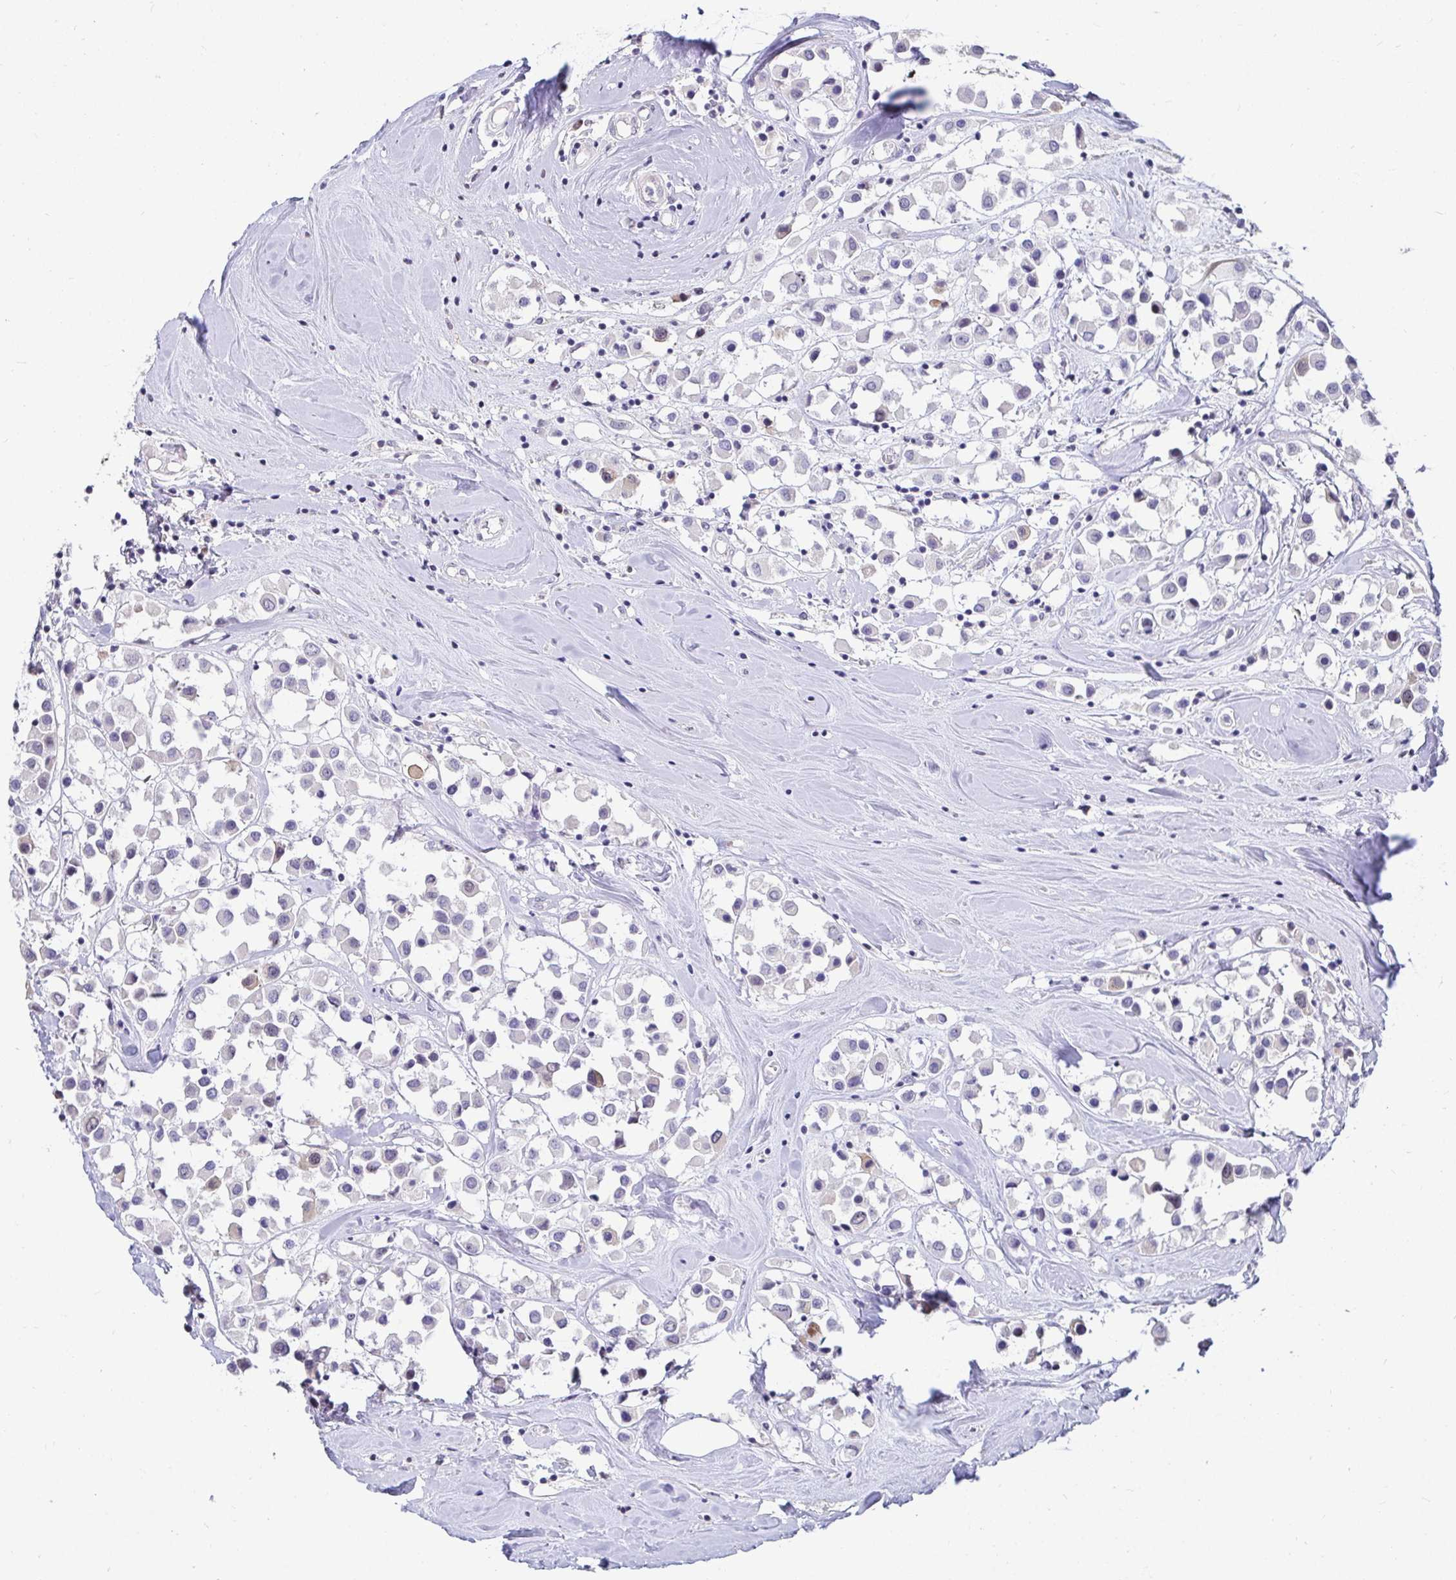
{"staining": {"intensity": "negative", "quantity": "none", "location": "none"}, "tissue": "breast cancer", "cell_type": "Tumor cells", "image_type": "cancer", "snomed": [{"axis": "morphology", "description": "Duct carcinoma"}, {"axis": "topography", "description": "Breast"}], "caption": "Protein analysis of breast infiltrating ductal carcinoma reveals no significant positivity in tumor cells.", "gene": "ANLN", "patient": {"sex": "female", "age": 61}}